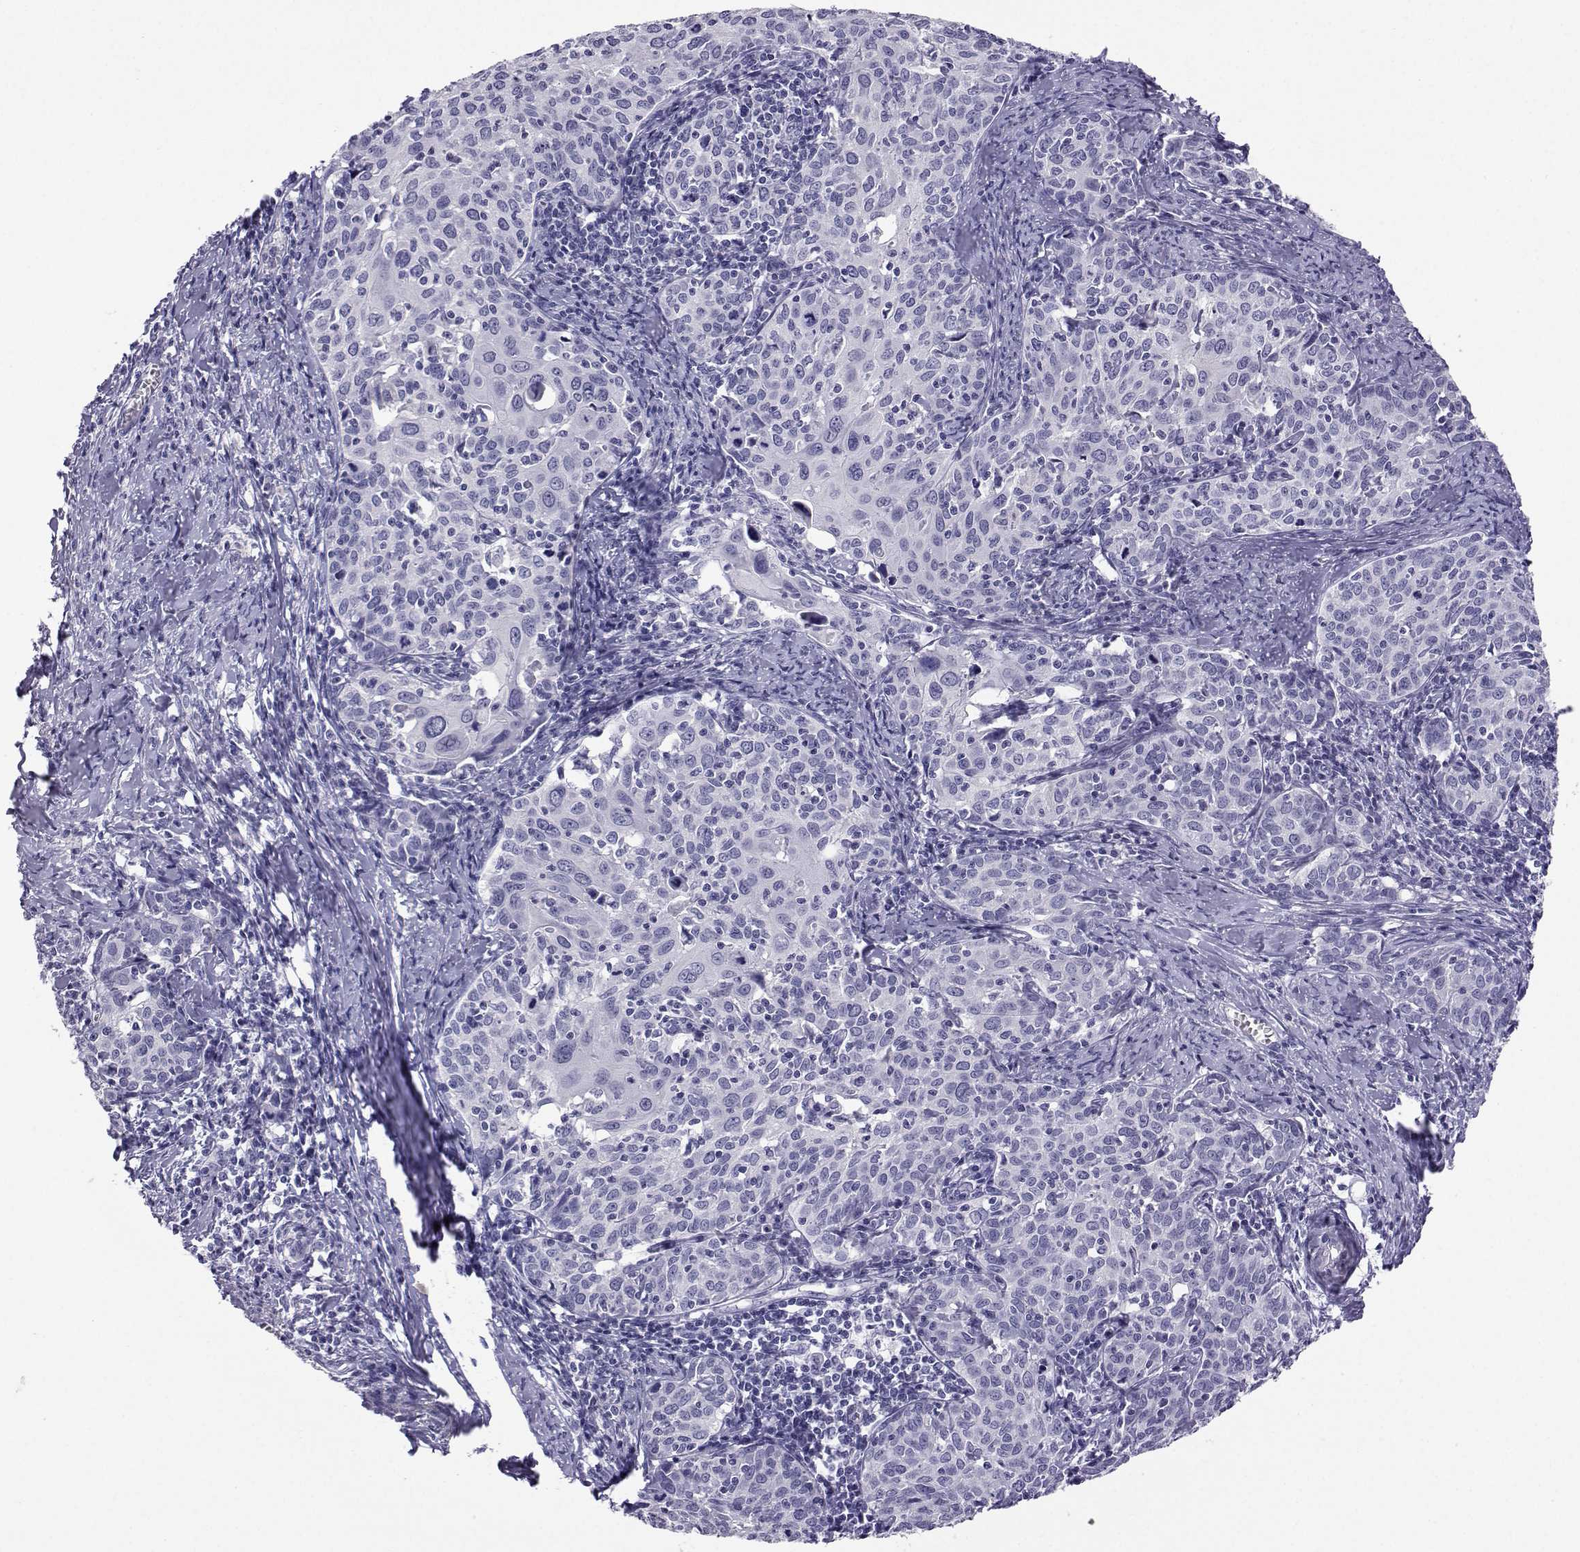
{"staining": {"intensity": "negative", "quantity": "none", "location": "none"}, "tissue": "cervical cancer", "cell_type": "Tumor cells", "image_type": "cancer", "snomed": [{"axis": "morphology", "description": "Squamous cell carcinoma, NOS"}, {"axis": "topography", "description": "Cervix"}], "caption": "Photomicrograph shows no protein positivity in tumor cells of squamous cell carcinoma (cervical) tissue.", "gene": "PLIN4", "patient": {"sex": "female", "age": 62}}